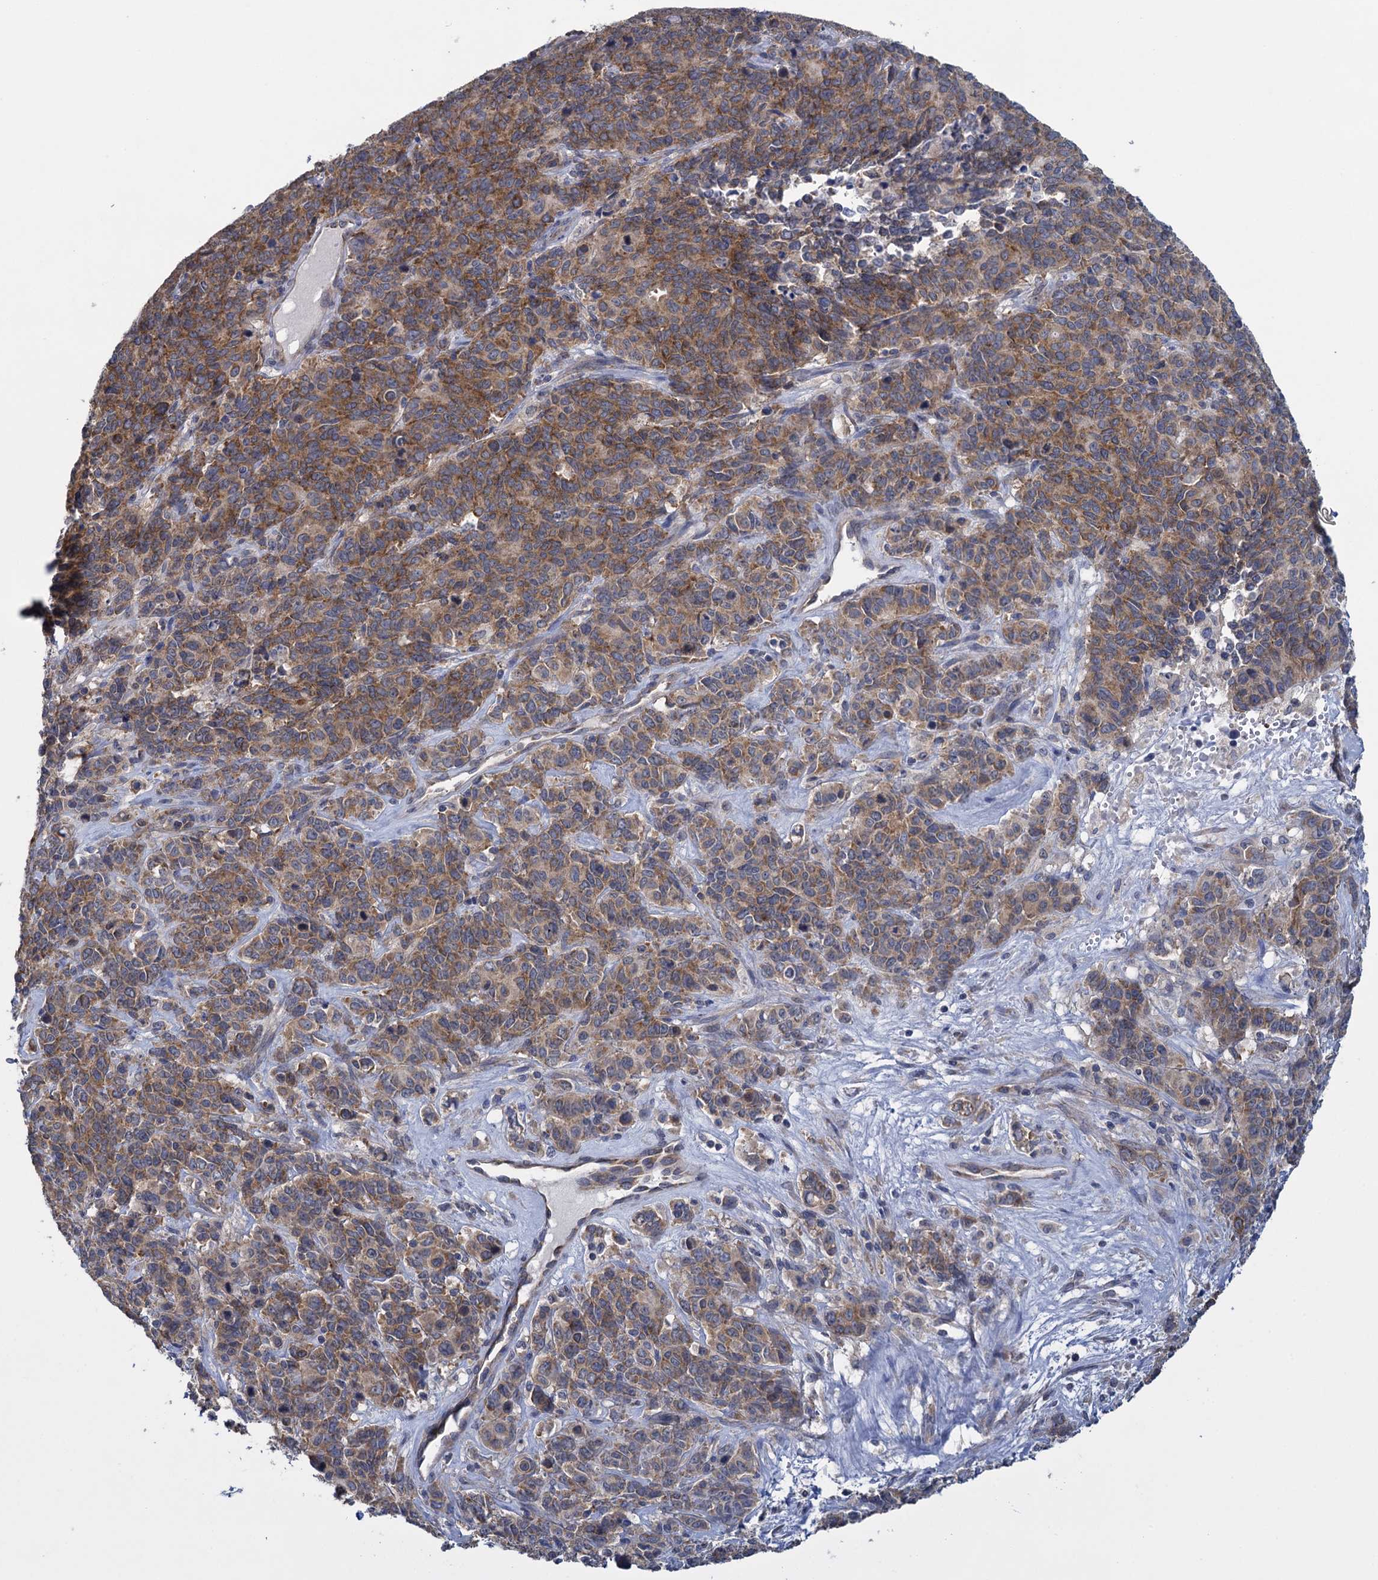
{"staining": {"intensity": "moderate", "quantity": ">75%", "location": "cytoplasmic/membranous"}, "tissue": "cervical cancer", "cell_type": "Tumor cells", "image_type": "cancer", "snomed": [{"axis": "morphology", "description": "Squamous cell carcinoma, NOS"}, {"axis": "topography", "description": "Cervix"}], "caption": "IHC micrograph of squamous cell carcinoma (cervical) stained for a protein (brown), which displays medium levels of moderate cytoplasmic/membranous expression in approximately >75% of tumor cells.", "gene": "GSTM2", "patient": {"sex": "female", "age": 60}}